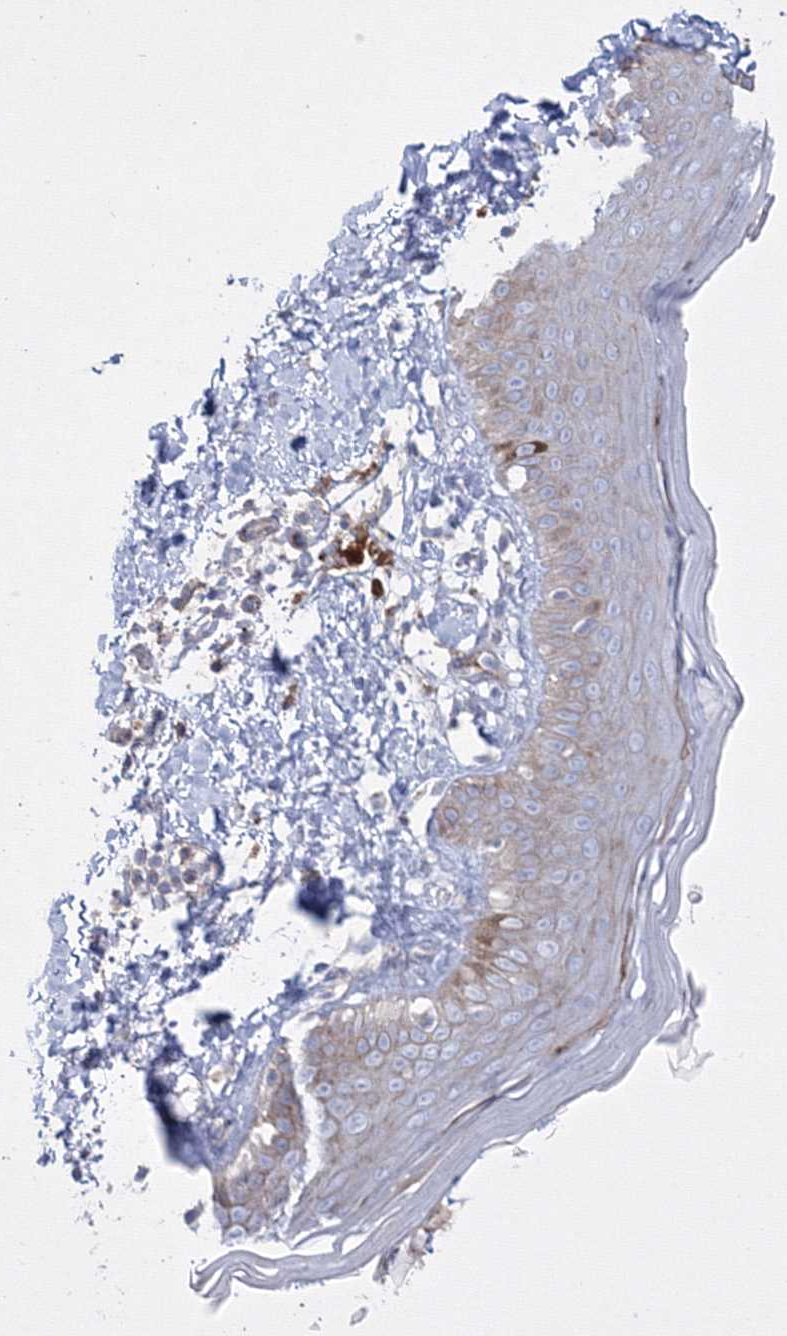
{"staining": {"intensity": "negative", "quantity": "none", "location": "none"}, "tissue": "skin", "cell_type": "Fibroblasts", "image_type": "normal", "snomed": [{"axis": "morphology", "description": "Normal tissue, NOS"}, {"axis": "topography", "description": "Skin"}], "caption": "A high-resolution micrograph shows immunohistochemistry (IHC) staining of normal skin, which shows no significant positivity in fibroblasts.", "gene": "GPR82", "patient": {"sex": "male", "age": 52}}